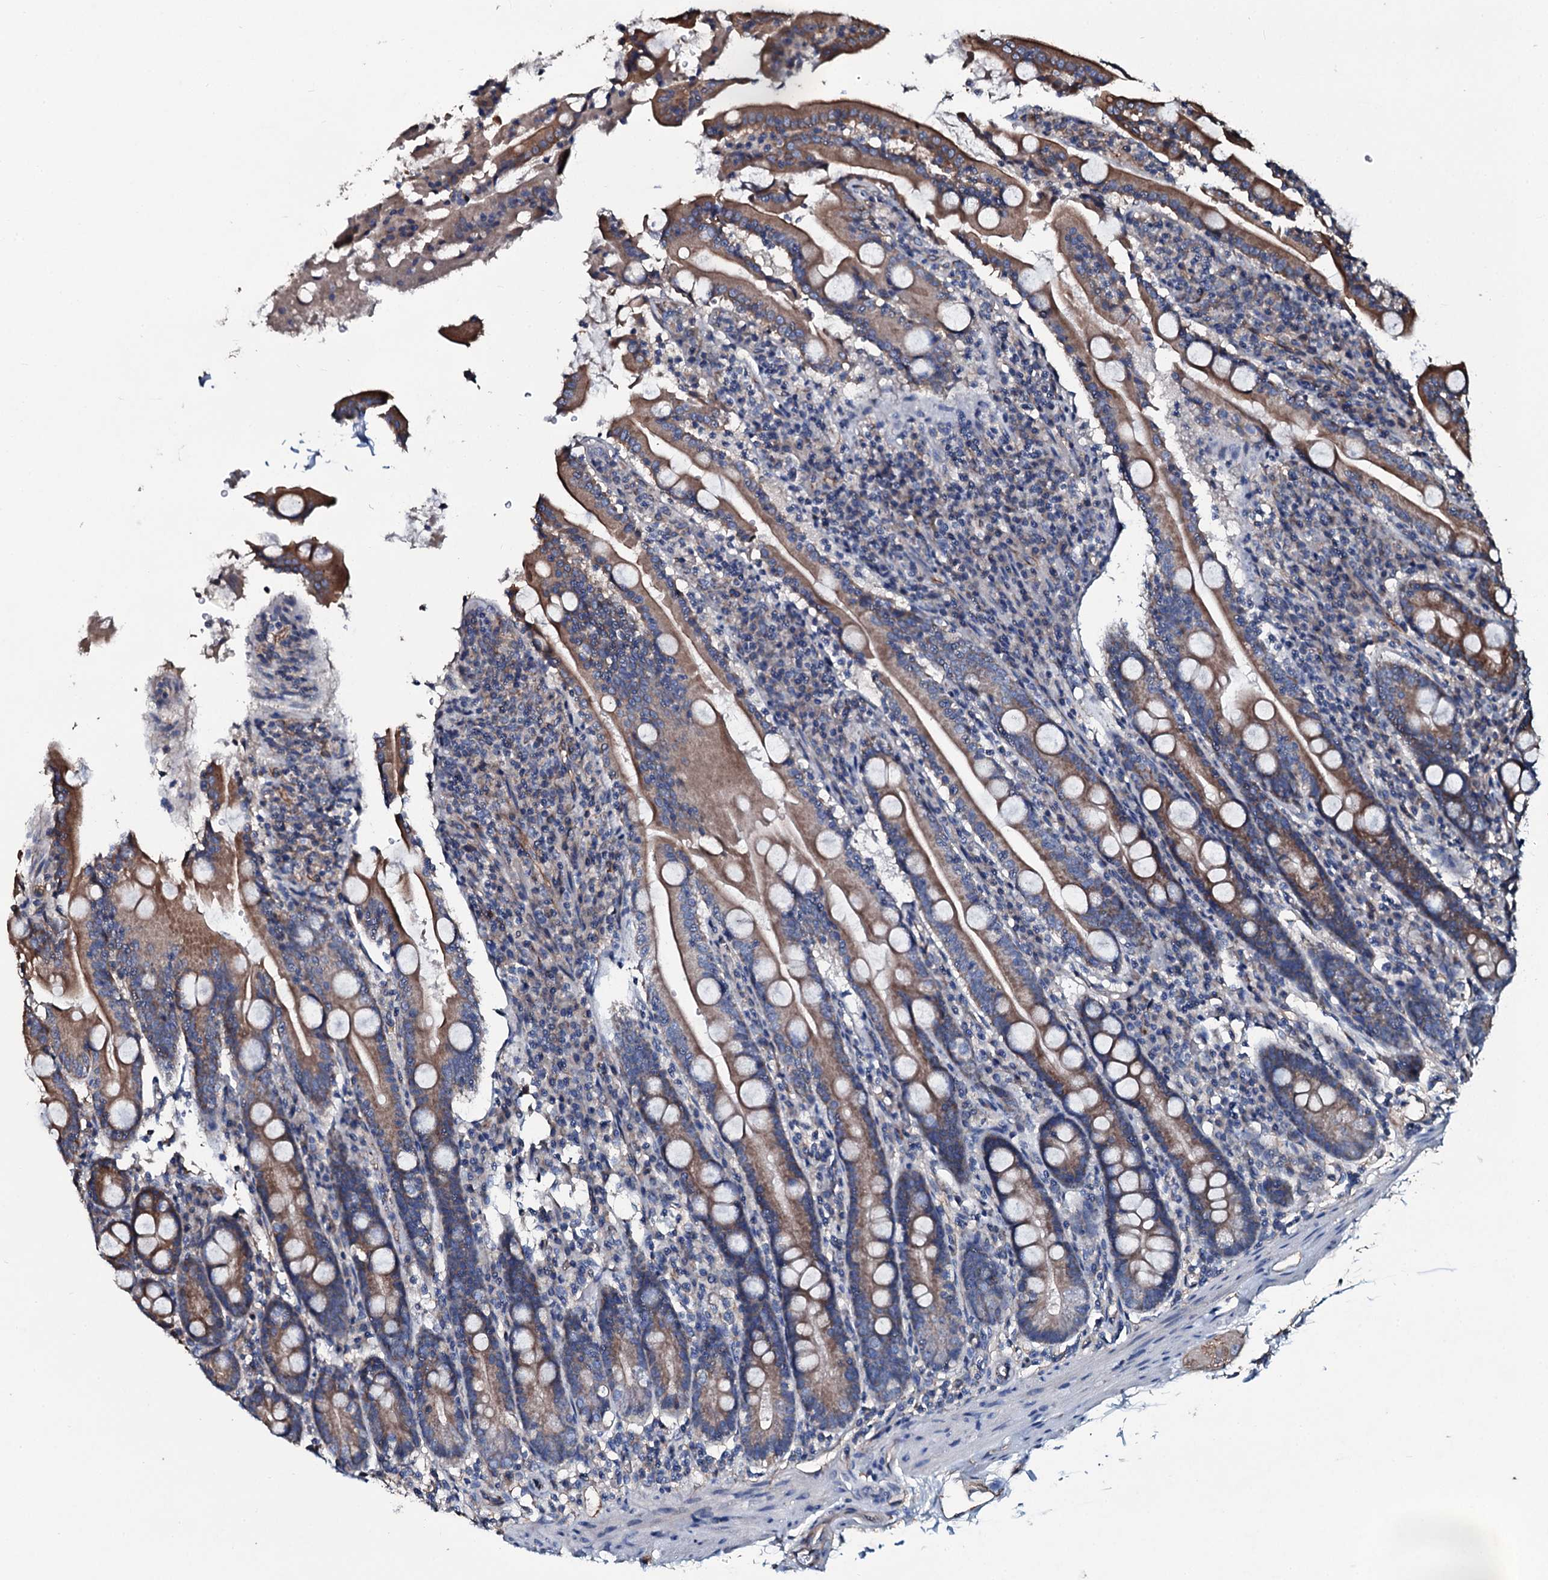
{"staining": {"intensity": "moderate", "quantity": ">75%", "location": "cytoplasmic/membranous"}, "tissue": "duodenum", "cell_type": "Glandular cells", "image_type": "normal", "snomed": [{"axis": "morphology", "description": "Normal tissue, NOS"}, {"axis": "topography", "description": "Duodenum"}], "caption": "DAB immunohistochemical staining of benign human duodenum reveals moderate cytoplasmic/membranous protein expression in about >75% of glandular cells.", "gene": "DMAC2", "patient": {"sex": "male", "age": 35}}